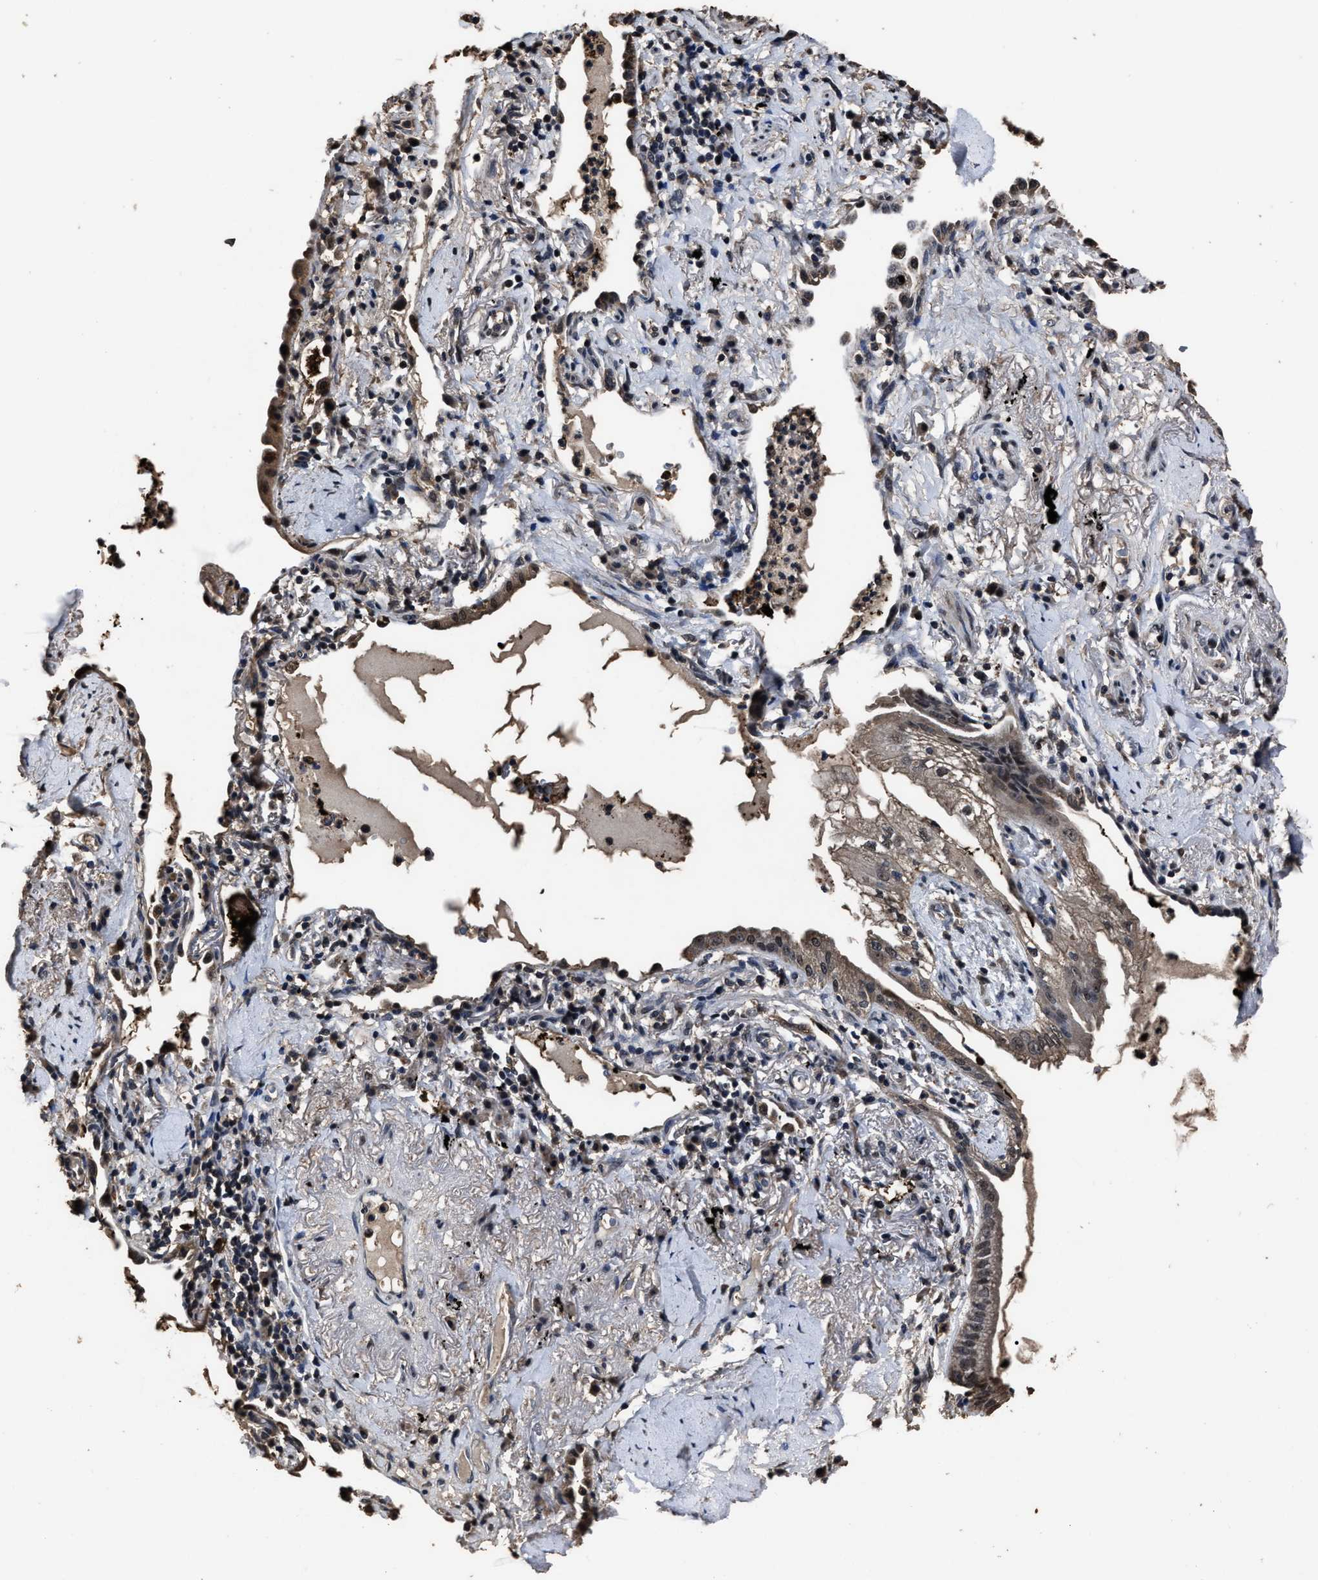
{"staining": {"intensity": "weak", "quantity": "25%-75%", "location": "cytoplasmic/membranous"}, "tissue": "lung cancer", "cell_type": "Tumor cells", "image_type": "cancer", "snomed": [{"axis": "morphology", "description": "Normal tissue, NOS"}, {"axis": "morphology", "description": "Adenocarcinoma, NOS"}, {"axis": "topography", "description": "Bronchus"}, {"axis": "topography", "description": "Lung"}], "caption": "Immunohistochemical staining of human lung adenocarcinoma displays low levels of weak cytoplasmic/membranous staining in approximately 25%-75% of tumor cells.", "gene": "RSBN1L", "patient": {"sex": "female", "age": 70}}